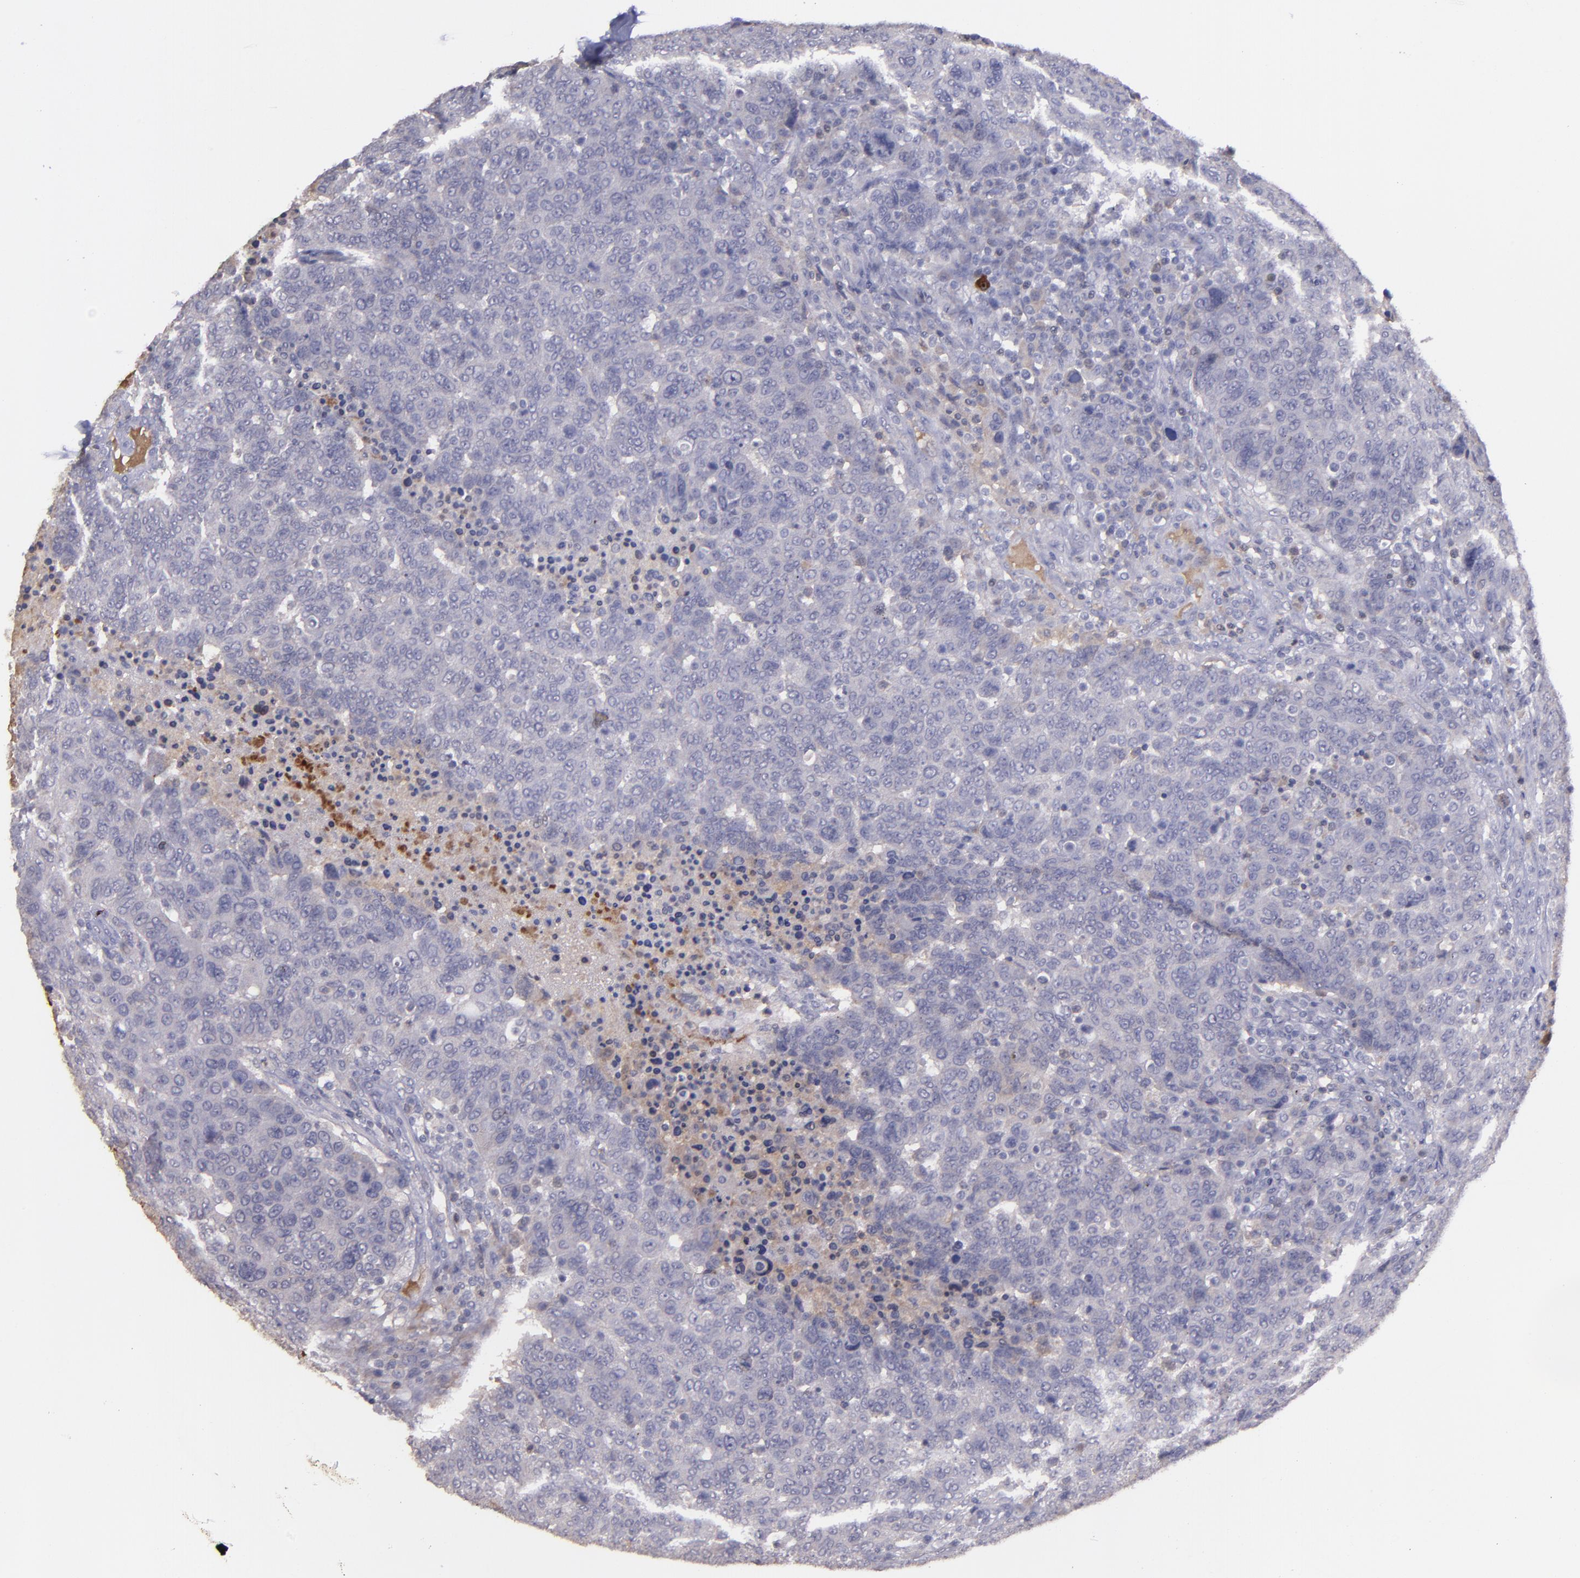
{"staining": {"intensity": "negative", "quantity": "none", "location": "none"}, "tissue": "breast cancer", "cell_type": "Tumor cells", "image_type": "cancer", "snomed": [{"axis": "morphology", "description": "Duct carcinoma"}, {"axis": "topography", "description": "Breast"}], "caption": "Tumor cells are negative for protein expression in human breast infiltrating ductal carcinoma. (DAB (3,3'-diaminobenzidine) IHC with hematoxylin counter stain).", "gene": "MASP1", "patient": {"sex": "female", "age": 37}}